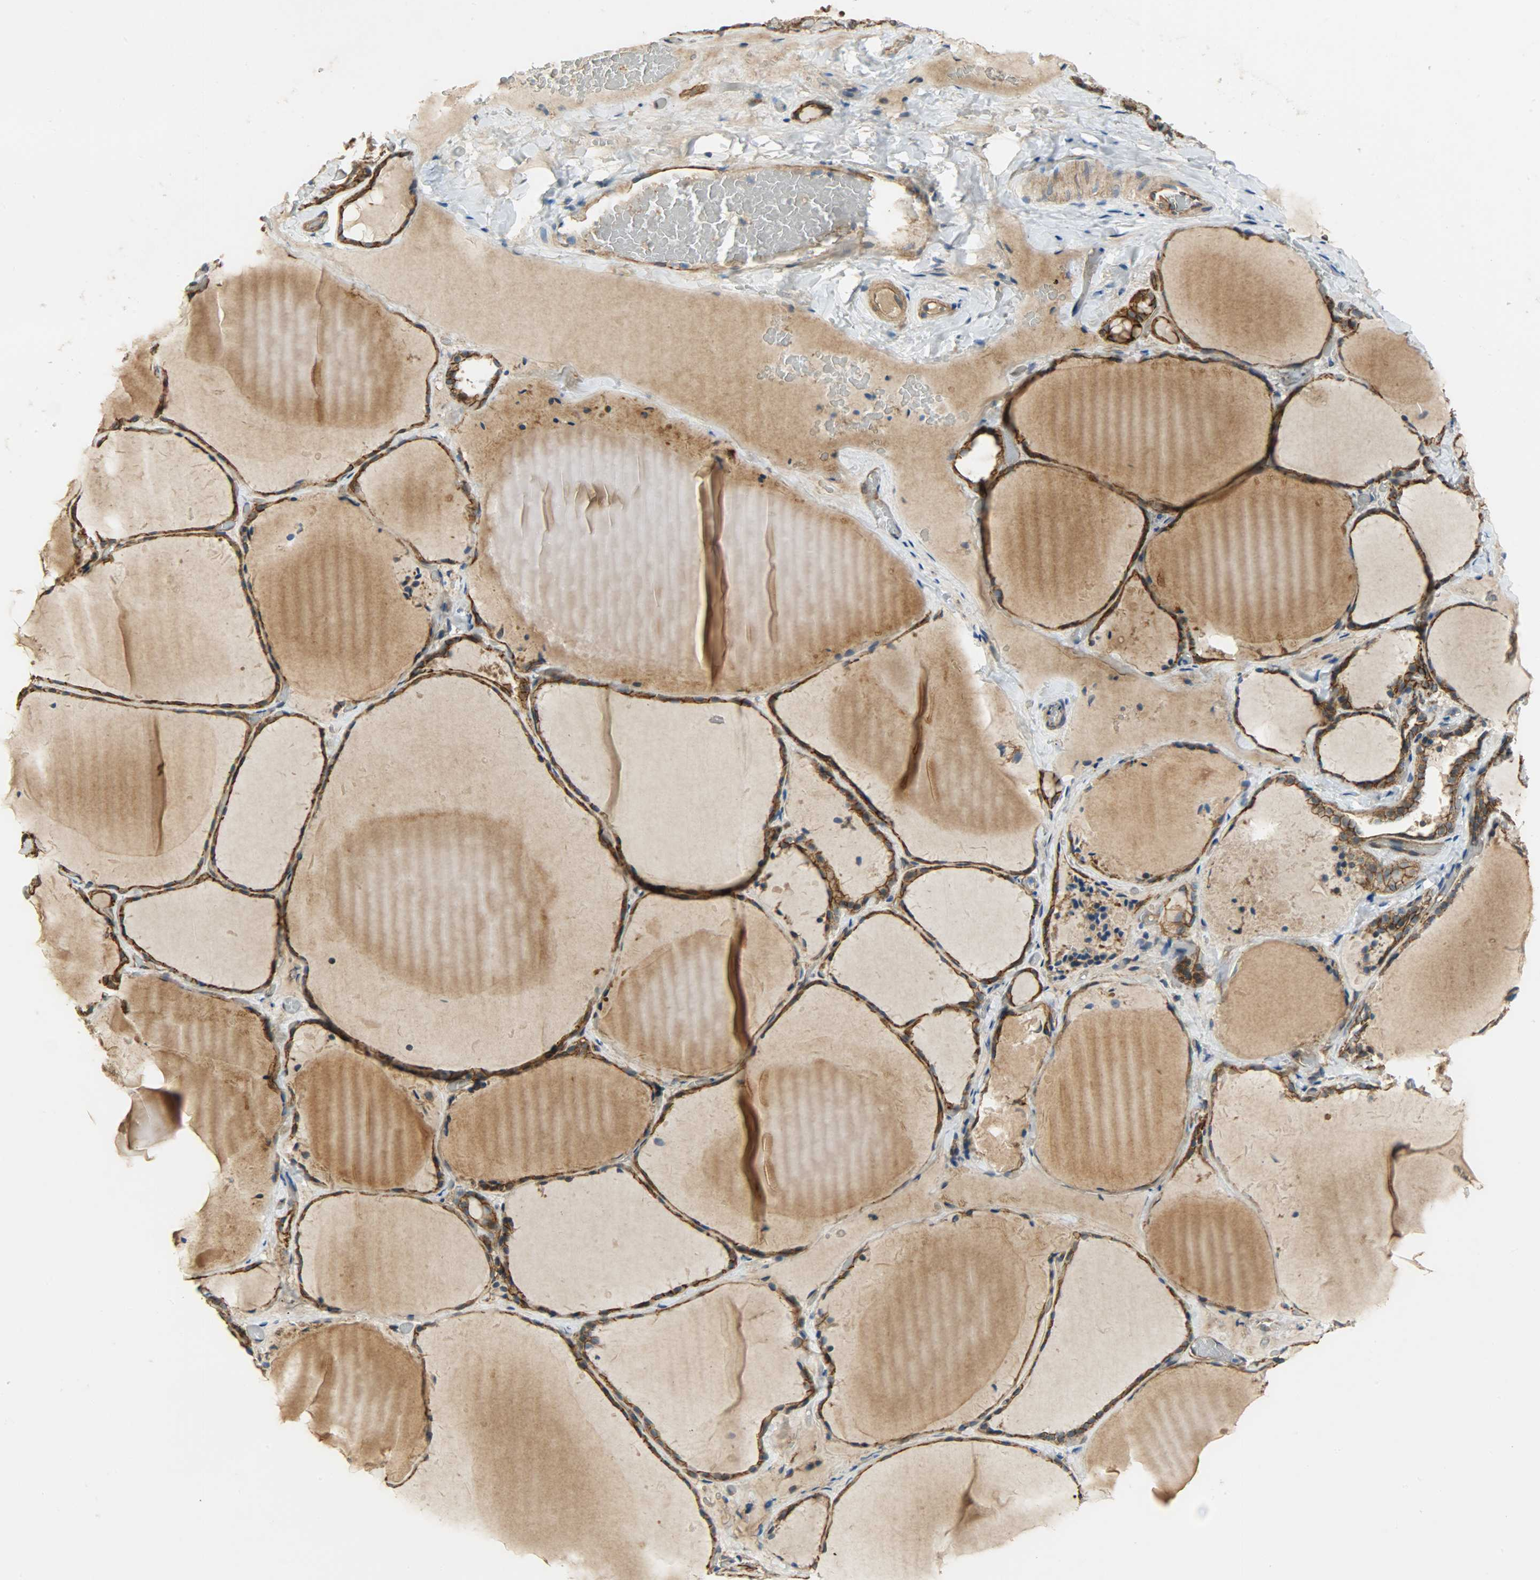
{"staining": {"intensity": "strong", "quantity": ">75%", "location": "cytoplasmic/membranous"}, "tissue": "thyroid gland", "cell_type": "Glandular cells", "image_type": "normal", "snomed": [{"axis": "morphology", "description": "Normal tissue, NOS"}, {"axis": "topography", "description": "Thyroid gland"}], "caption": "Thyroid gland stained with DAB immunohistochemistry displays high levels of strong cytoplasmic/membranous expression in approximately >75% of glandular cells.", "gene": "KIAA1217", "patient": {"sex": "female", "age": 22}}